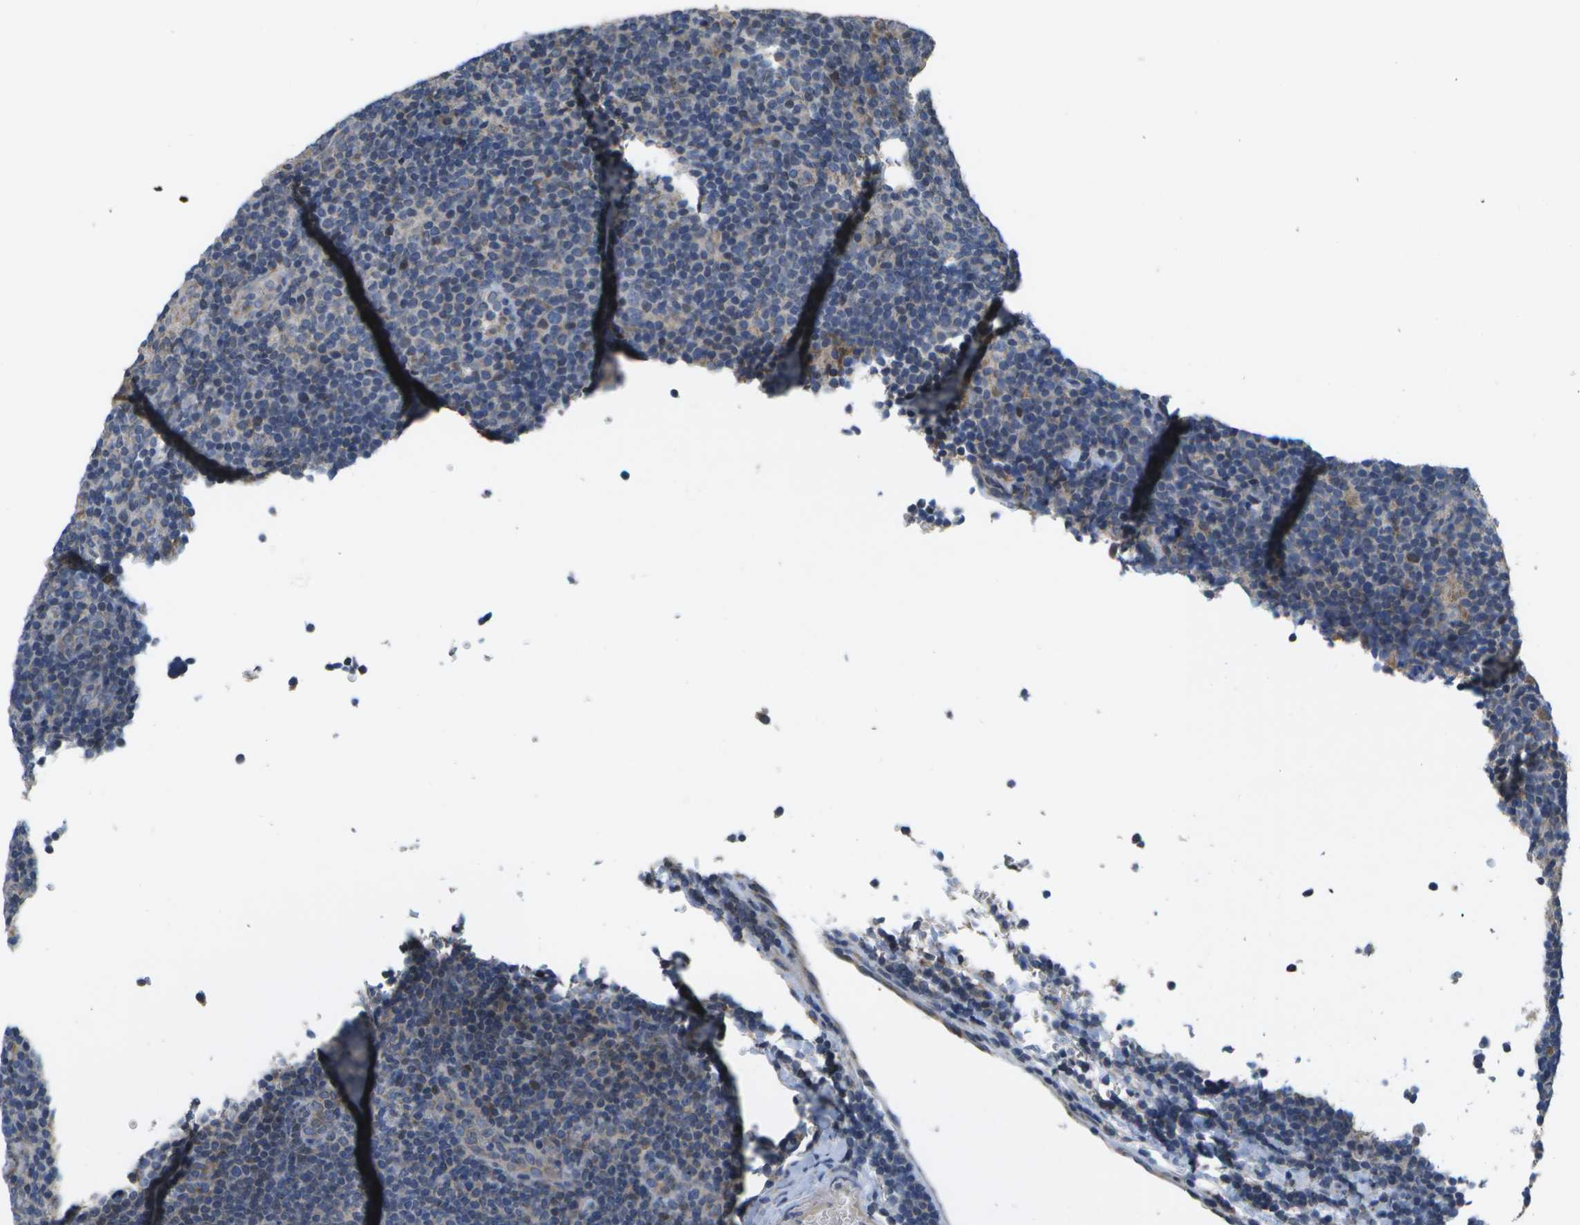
{"staining": {"intensity": "moderate", "quantity": "25%-75%", "location": "cytoplasmic/membranous"}, "tissue": "lymphoma", "cell_type": "Tumor cells", "image_type": "cancer", "snomed": [{"axis": "morphology", "description": "Hodgkin's disease, NOS"}, {"axis": "topography", "description": "Lymph node"}], "caption": "Immunohistochemistry (IHC) of human lymphoma demonstrates medium levels of moderate cytoplasmic/membranous staining in approximately 25%-75% of tumor cells.", "gene": "HADHA", "patient": {"sex": "female", "age": 57}}